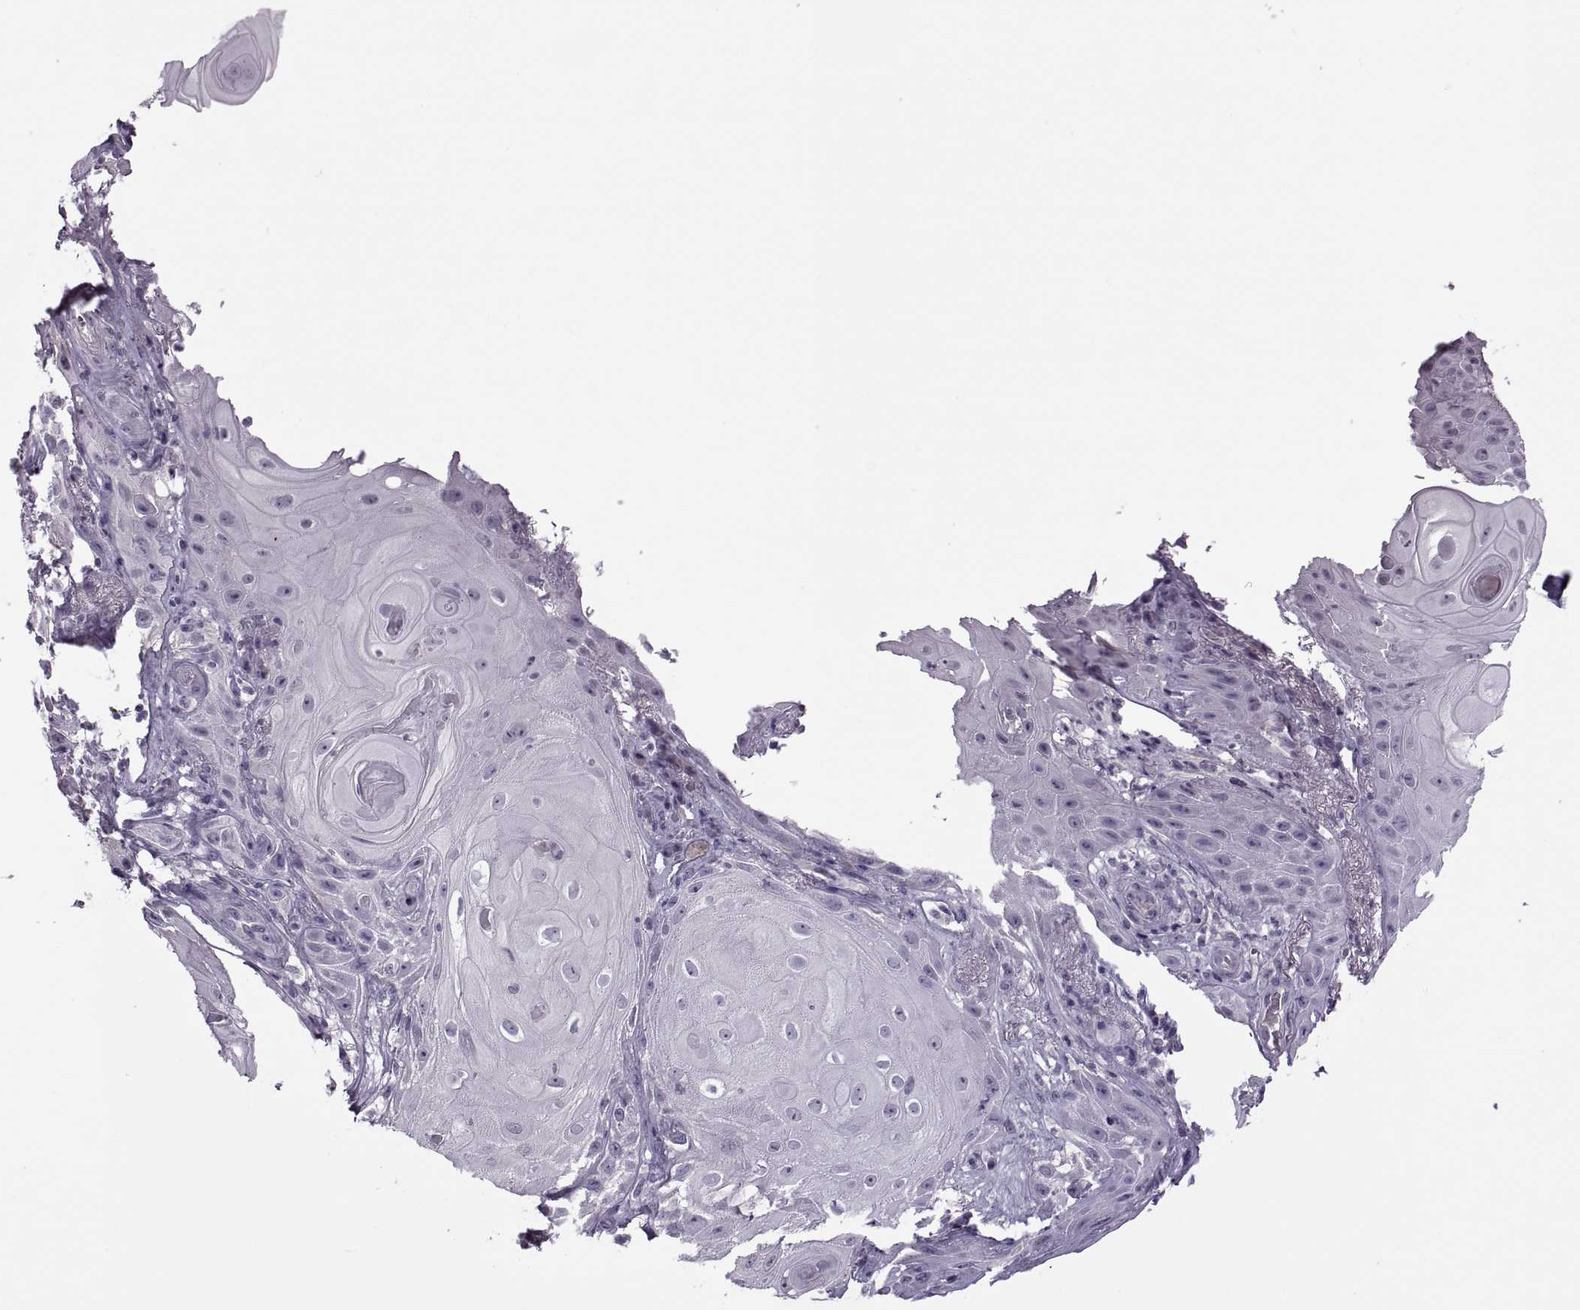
{"staining": {"intensity": "negative", "quantity": "none", "location": "none"}, "tissue": "skin cancer", "cell_type": "Tumor cells", "image_type": "cancer", "snomed": [{"axis": "morphology", "description": "Squamous cell carcinoma, NOS"}, {"axis": "topography", "description": "Skin"}], "caption": "Tumor cells are negative for brown protein staining in skin cancer (squamous cell carcinoma).", "gene": "RSPH6A", "patient": {"sex": "male", "age": 62}}